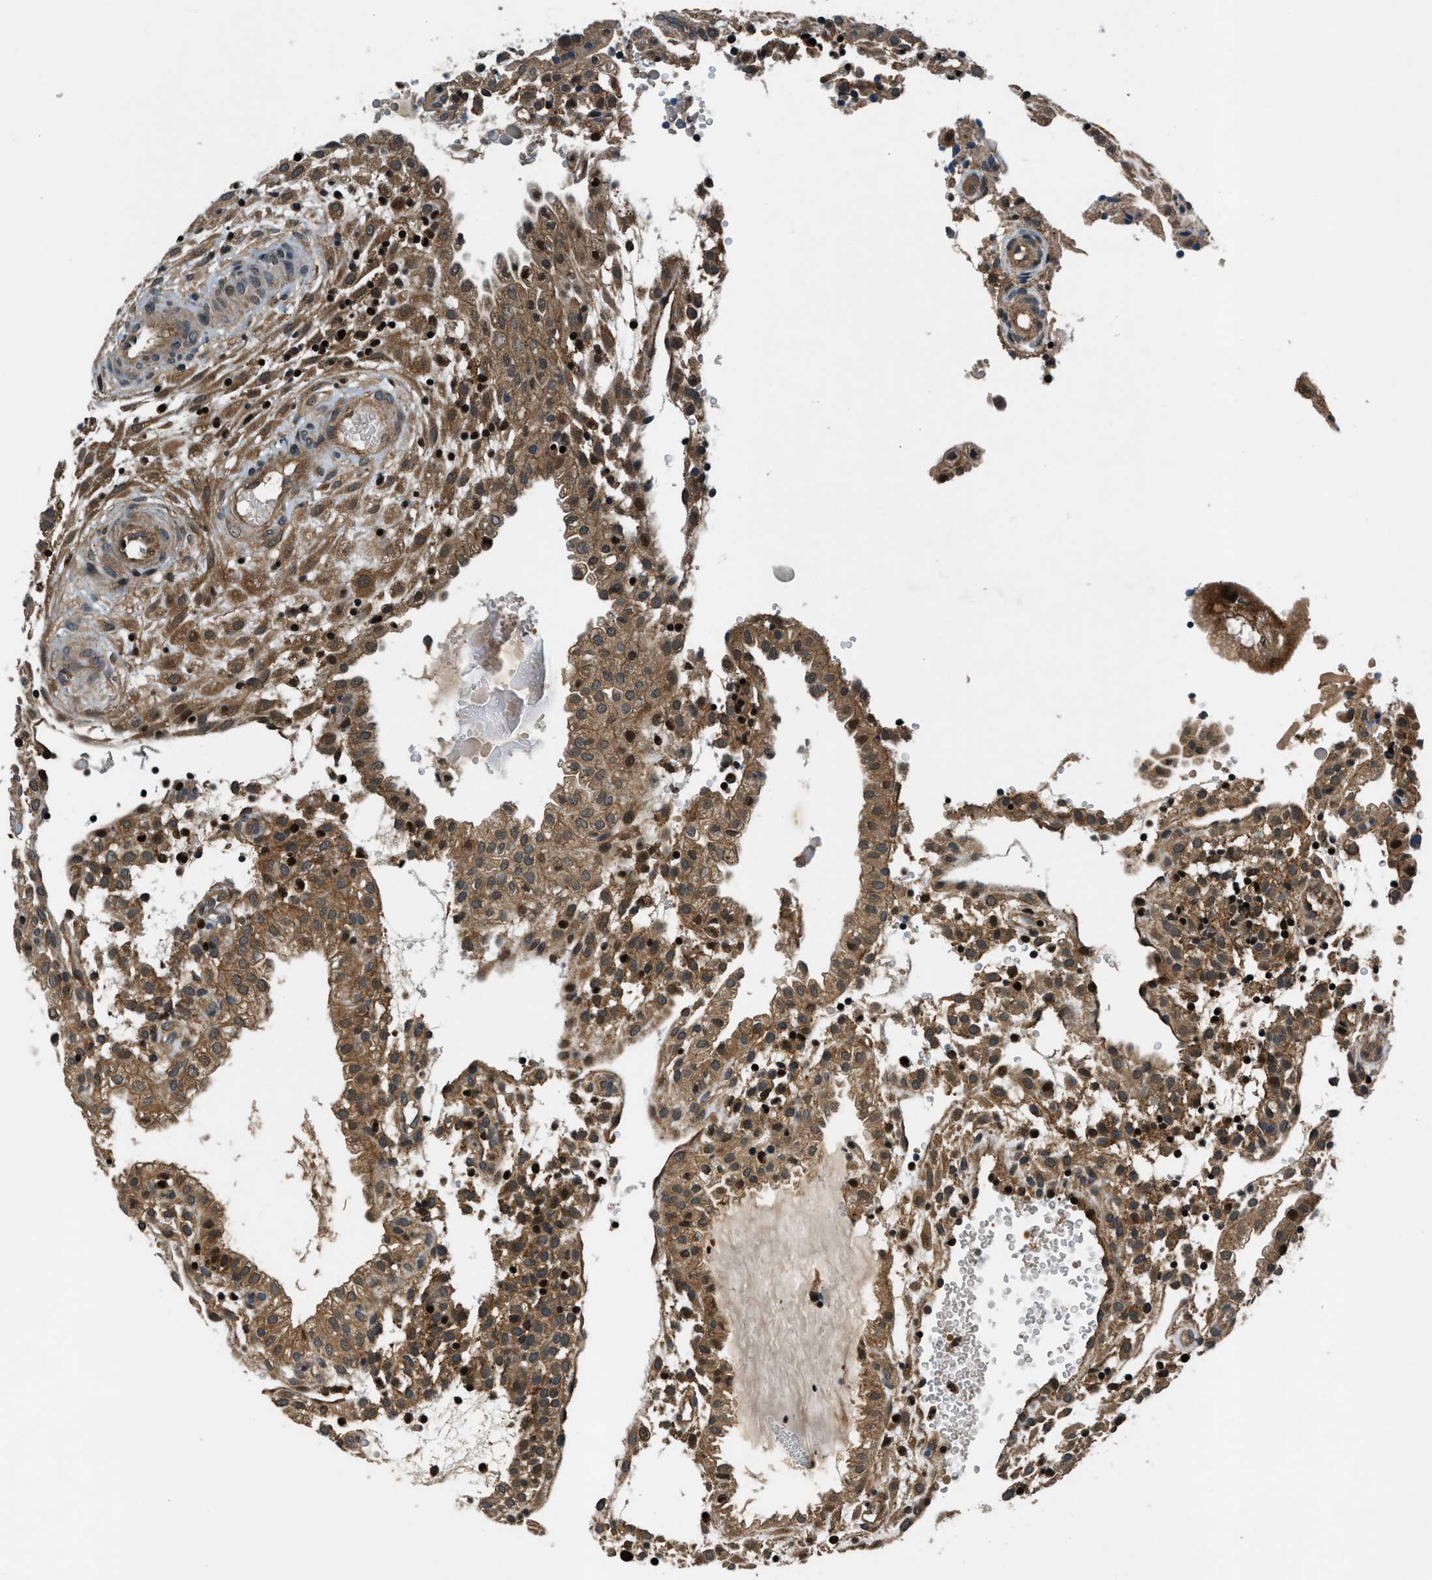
{"staining": {"intensity": "moderate", "quantity": ">75%", "location": "cytoplasmic/membranous"}, "tissue": "placenta", "cell_type": "Decidual cells", "image_type": "normal", "snomed": [{"axis": "morphology", "description": "Normal tissue, NOS"}, {"axis": "topography", "description": "Placenta"}], "caption": "Placenta stained with DAB immunohistochemistry (IHC) demonstrates medium levels of moderate cytoplasmic/membranous positivity in about >75% of decidual cells.", "gene": "ARHGEF11", "patient": {"sex": "female", "age": 18}}